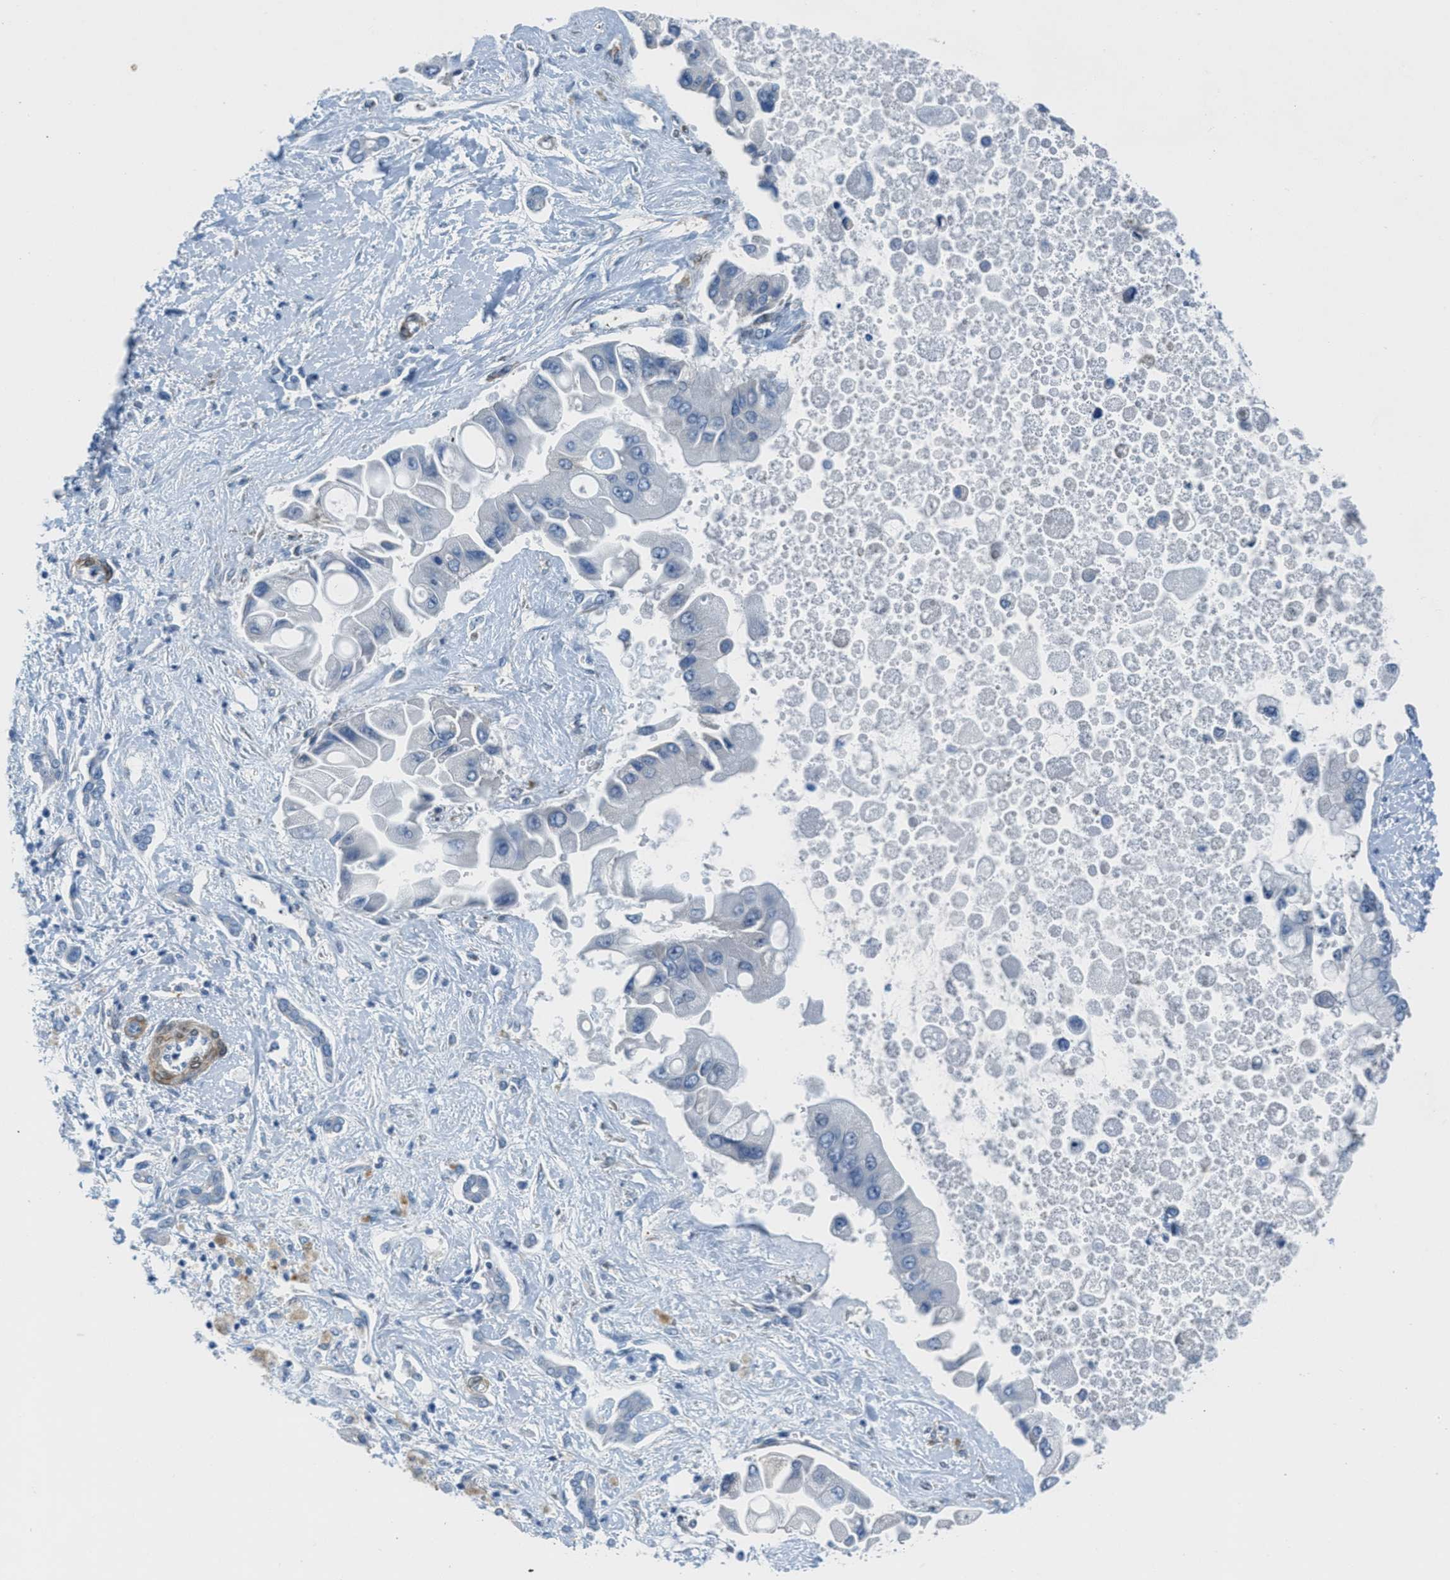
{"staining": {"intensity": "negative", "quantity": "none", "location": "none"}, "tissue": "liver cancer", "cell_type": "Tumor cells", "image_type": "cancer", "snomed": [{"axis": "morphology", "description": "Cholangiocarcinoma"}, {"axis": "topography", "description": "Liver"}], "caption": "A histopathology image of human liver cholangiocarcinoma is negative for staining in tumor cells.", "gene": "MAPRE2", "patient": {"sex": "male", "age": 50}}